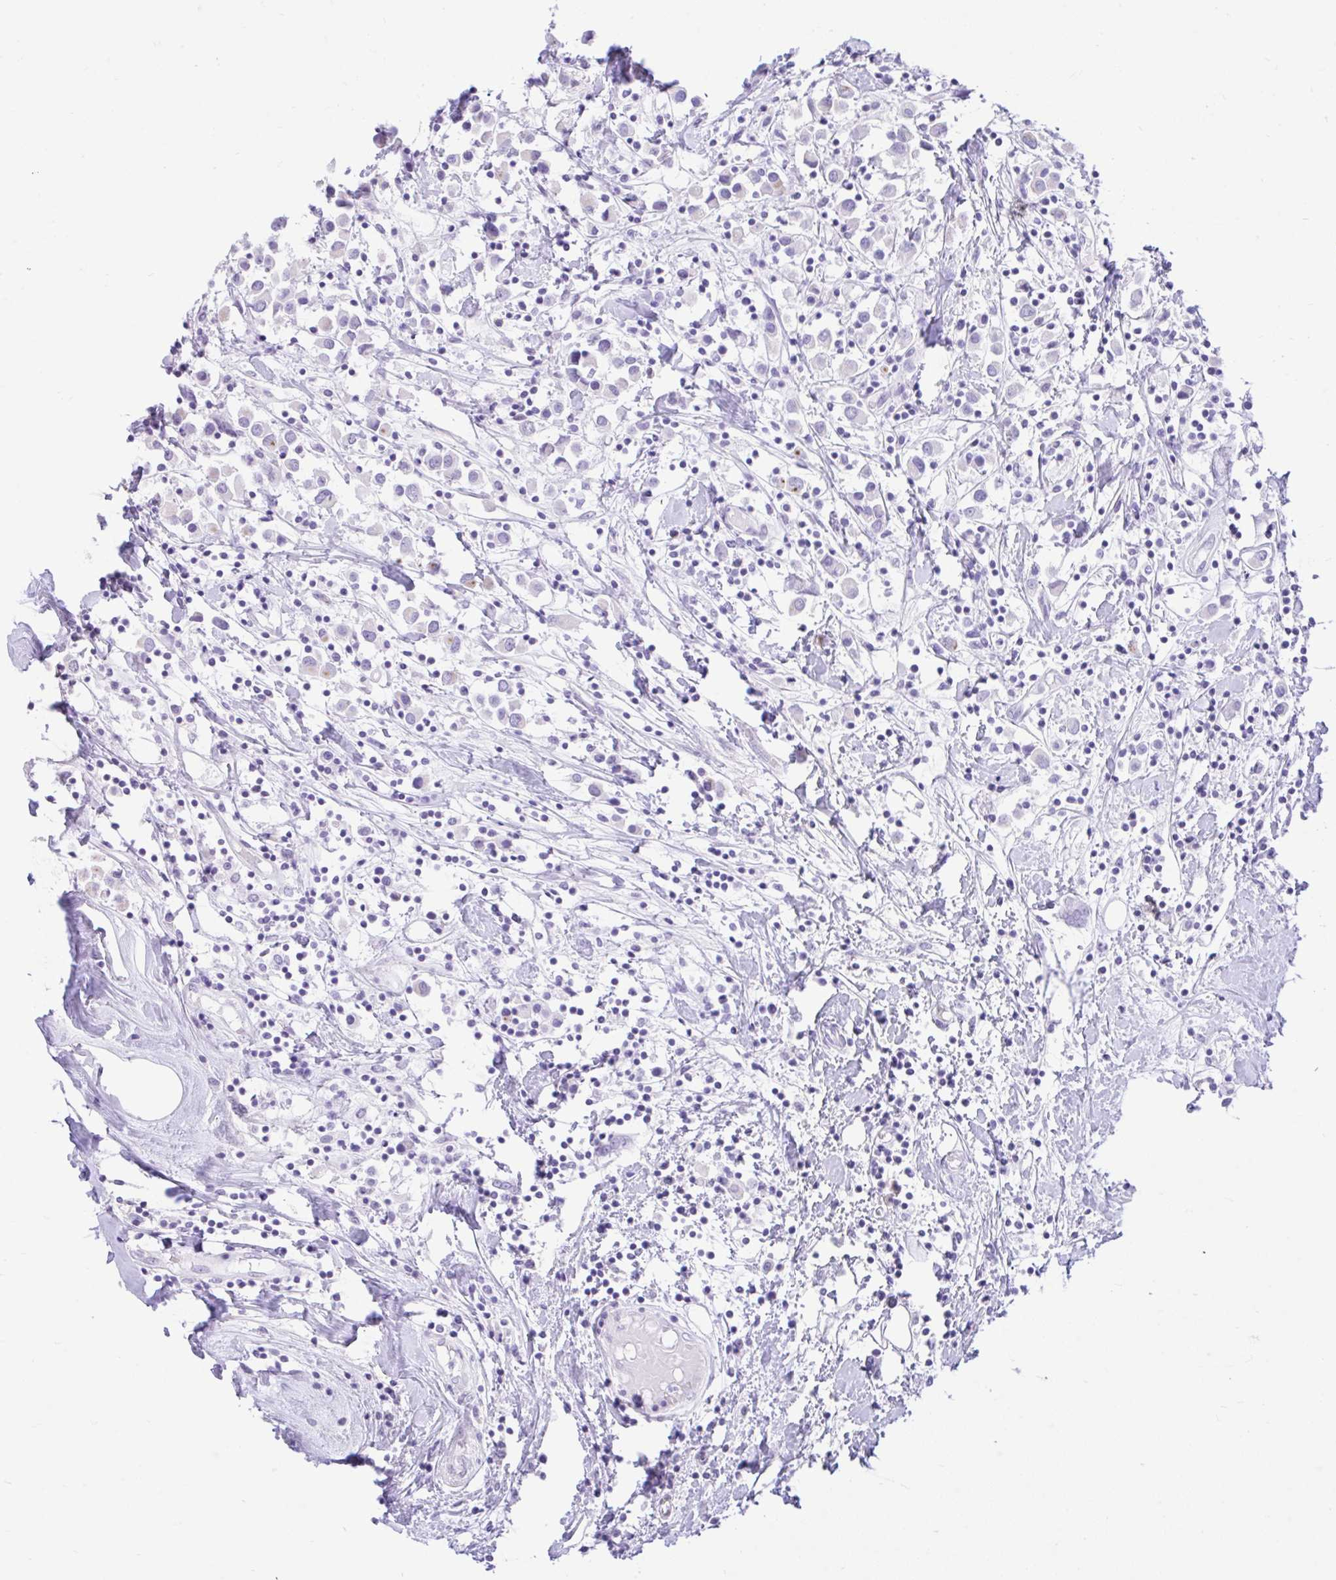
{"staining": {"intensity": "moderate", "quantity": "<25%", "location": "cytoplasmic/membranous"}, "tissue": "breast cancer", "cell_type": "Tumor cells", "image_type": "cancer", "snomed": [{"axis": "morphology", "description": "Duct carcinoma"}, {"axis": "topography", "description": "Breast"}], "caption": "A high-resolution photomicrograph shows IHC staining of breast infiltrating ductal carcinoma, which shows moderate cytoplasmic/membranous staining in approximately <25% of tumor cells.", "gene": "REEP1", "patient": {"sex": "female", "age": 61}}